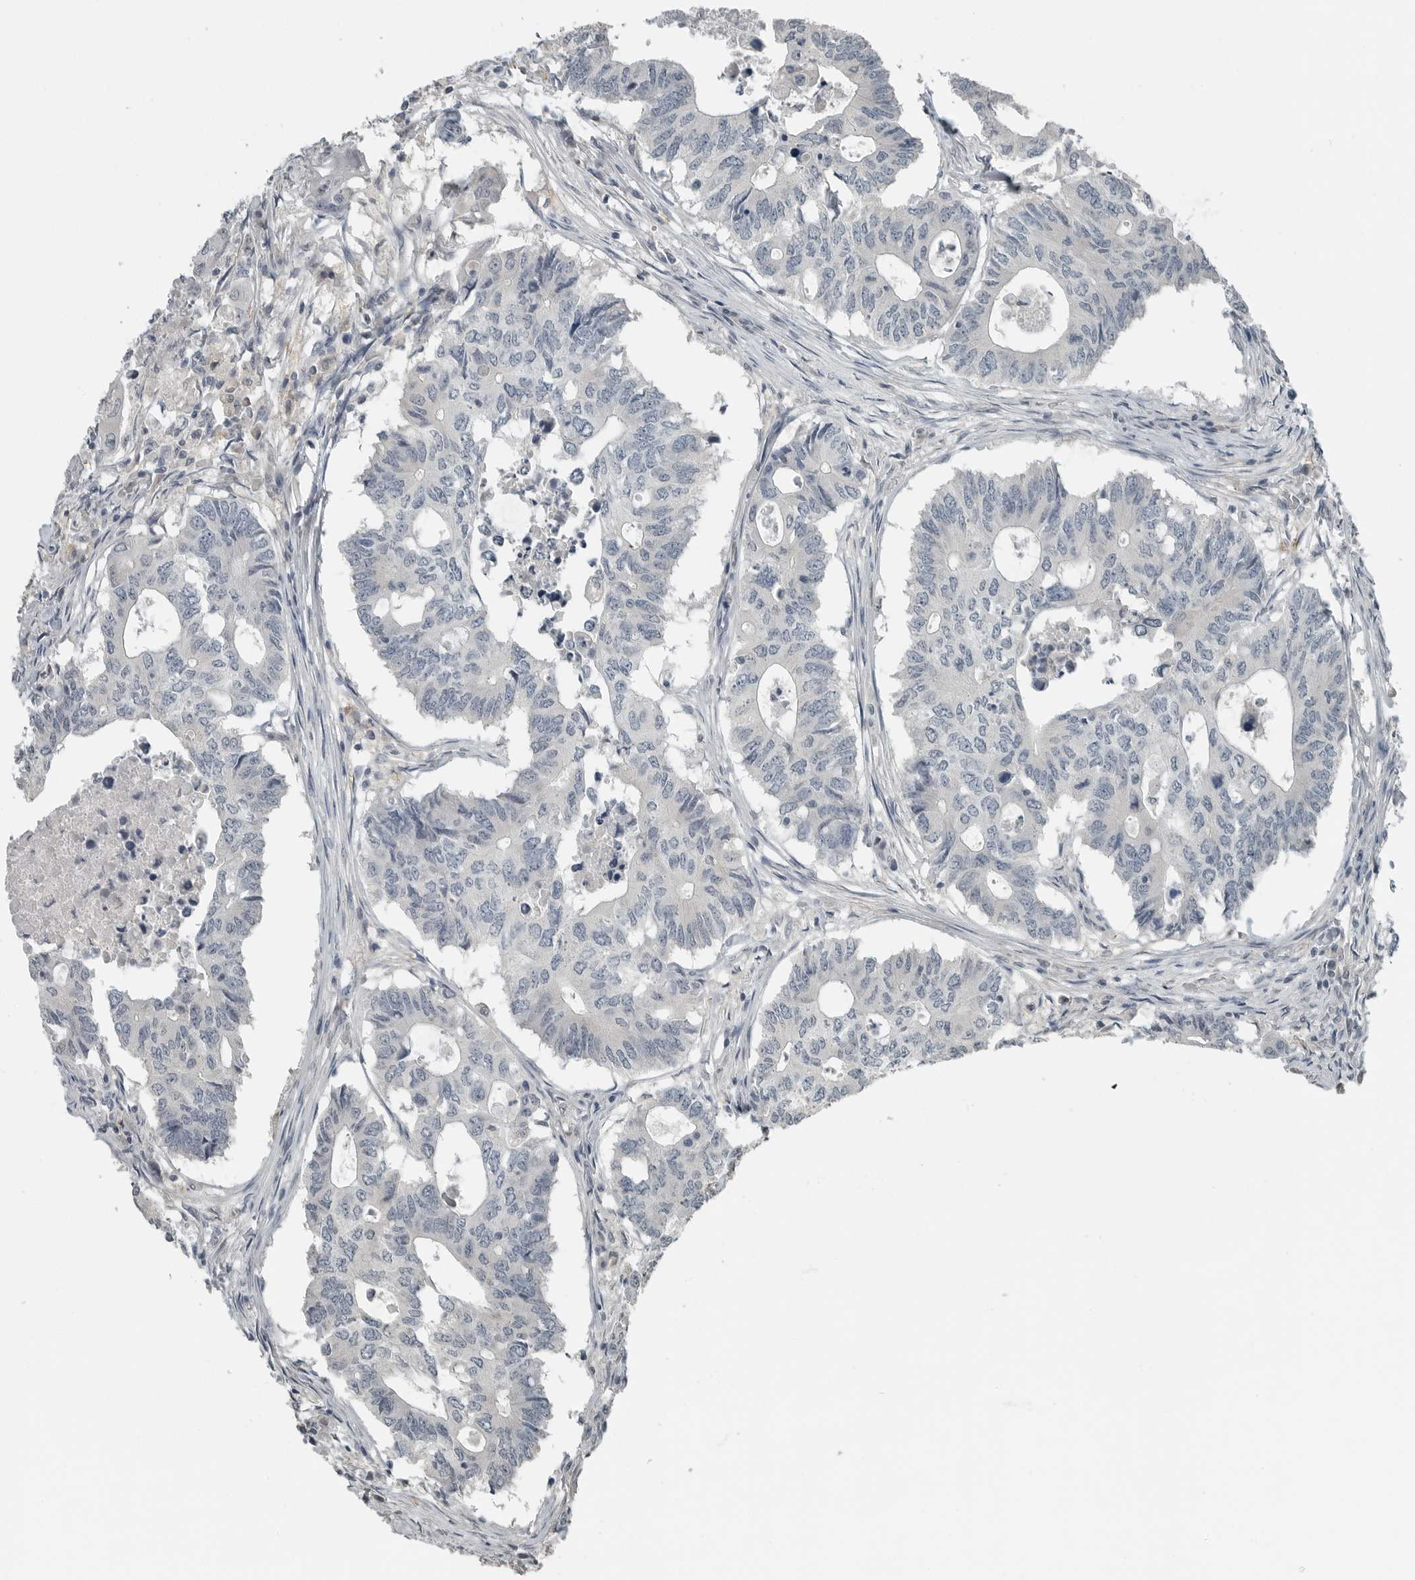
{"staining": {"intensity": "negative", "quantity": "none", "location": "none"}, "tissue": "colorectal cancer", "cell_type": "Tumor cells", "image_type": "cancer", "snomed": [{"axis": "morphology", "description": "Adenocarcinoma, NOS"}, {"axis": "topography", "description": "Colon"}], "caption": "Immunohistochemistry (IHC) histopathology image of neoplastic tissue: human colorectal cancer stained with DAB exhibits no significant protein positivity in tumor cells.", "gene": "KYAT1", "patient": {"sex": "male", "age": 71}}